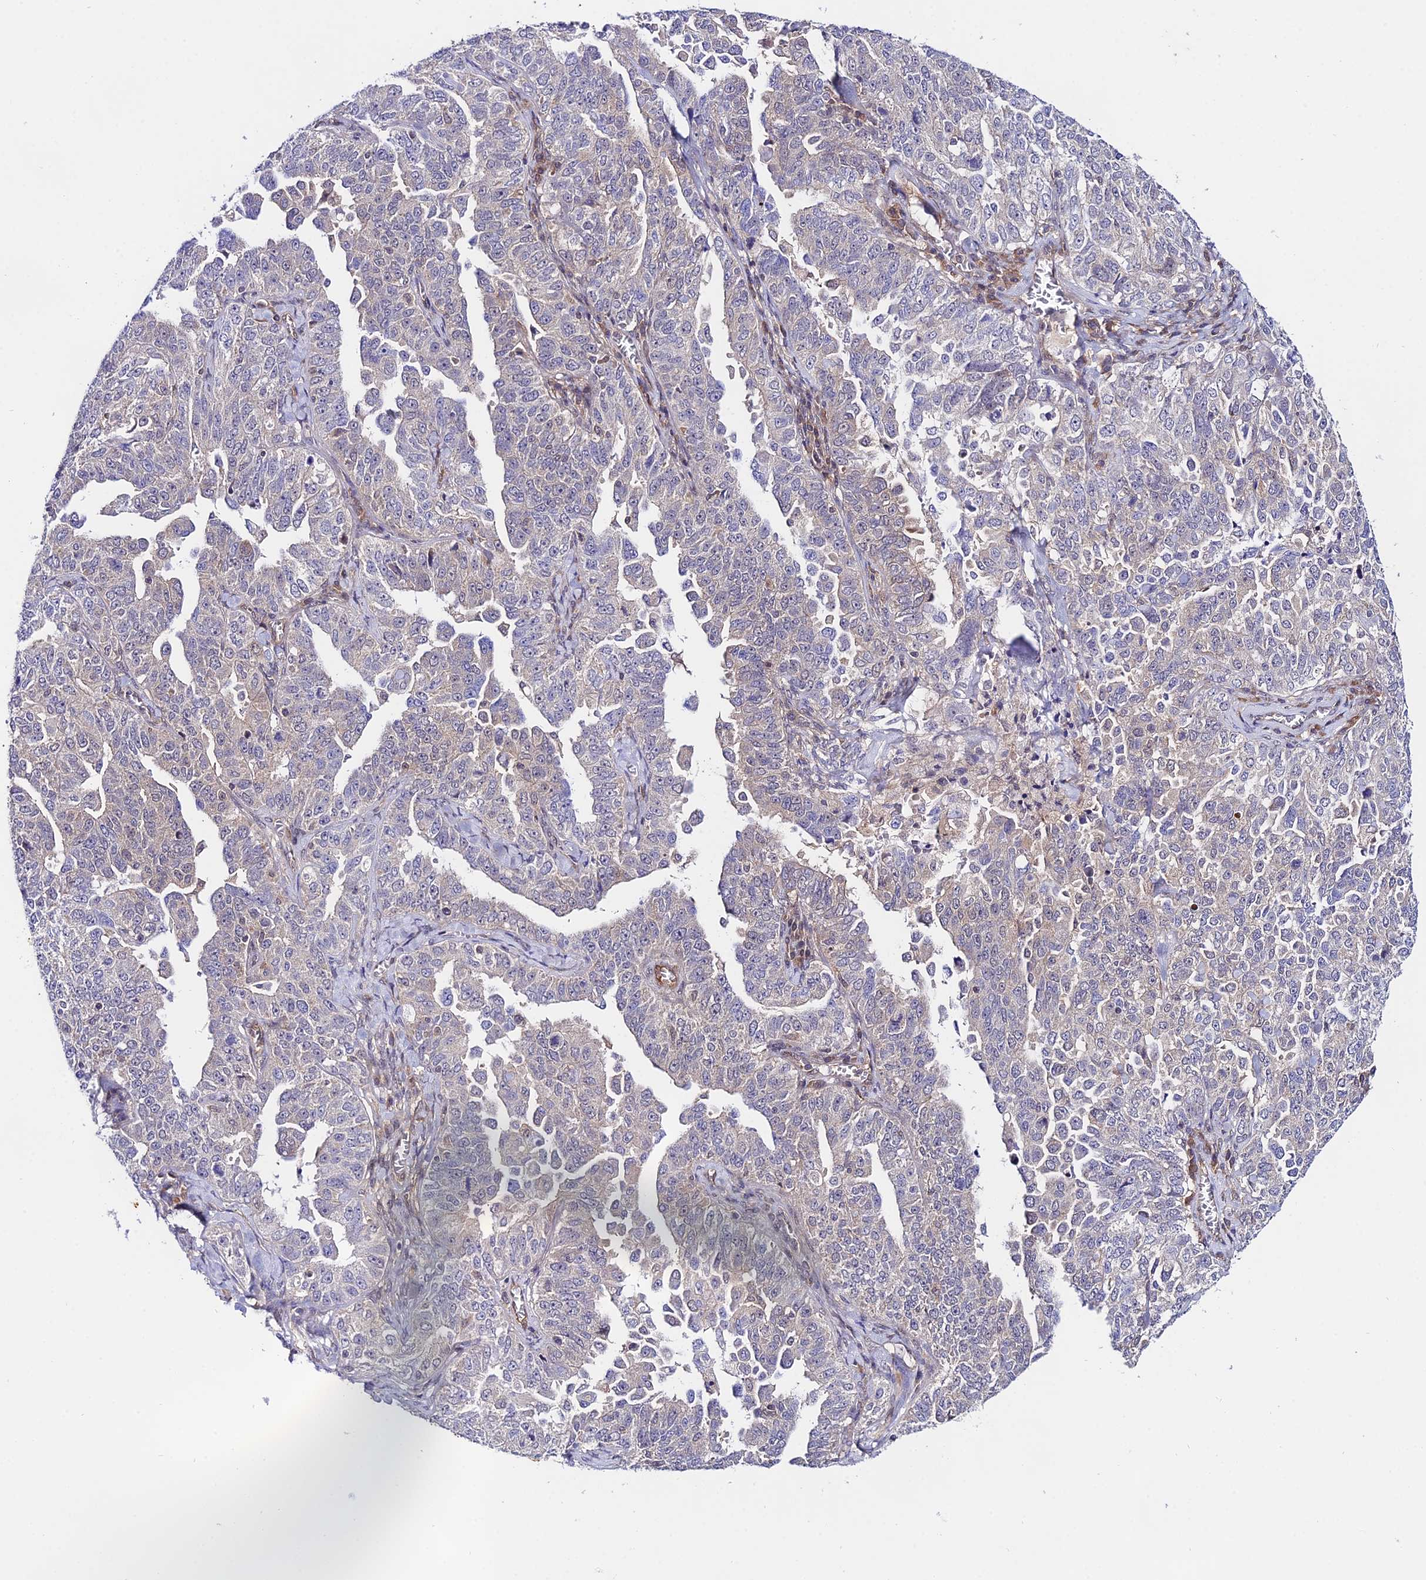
{"staining": {"intensity": "weak", "quantity": "25%-75%", "location": "cytoplasmic/membranous"}, "tissue": "ovarian cancer", "cell_type": "Tumor cells", "image_type": "cancer", "snomed": [{"axis": "morphology", "description": "Carcinoma, endometroid"}, {"axis": "topography", "description": "Ovary"}], "caption": "Protein staining shows weak cytoplasmic/membranous positivity in approximately 25%-75% of tumor cells in ovarian endometroid carcinoma.", "gene": "PPP2R2C", "patient": {"sex": "female", "age": 62}}